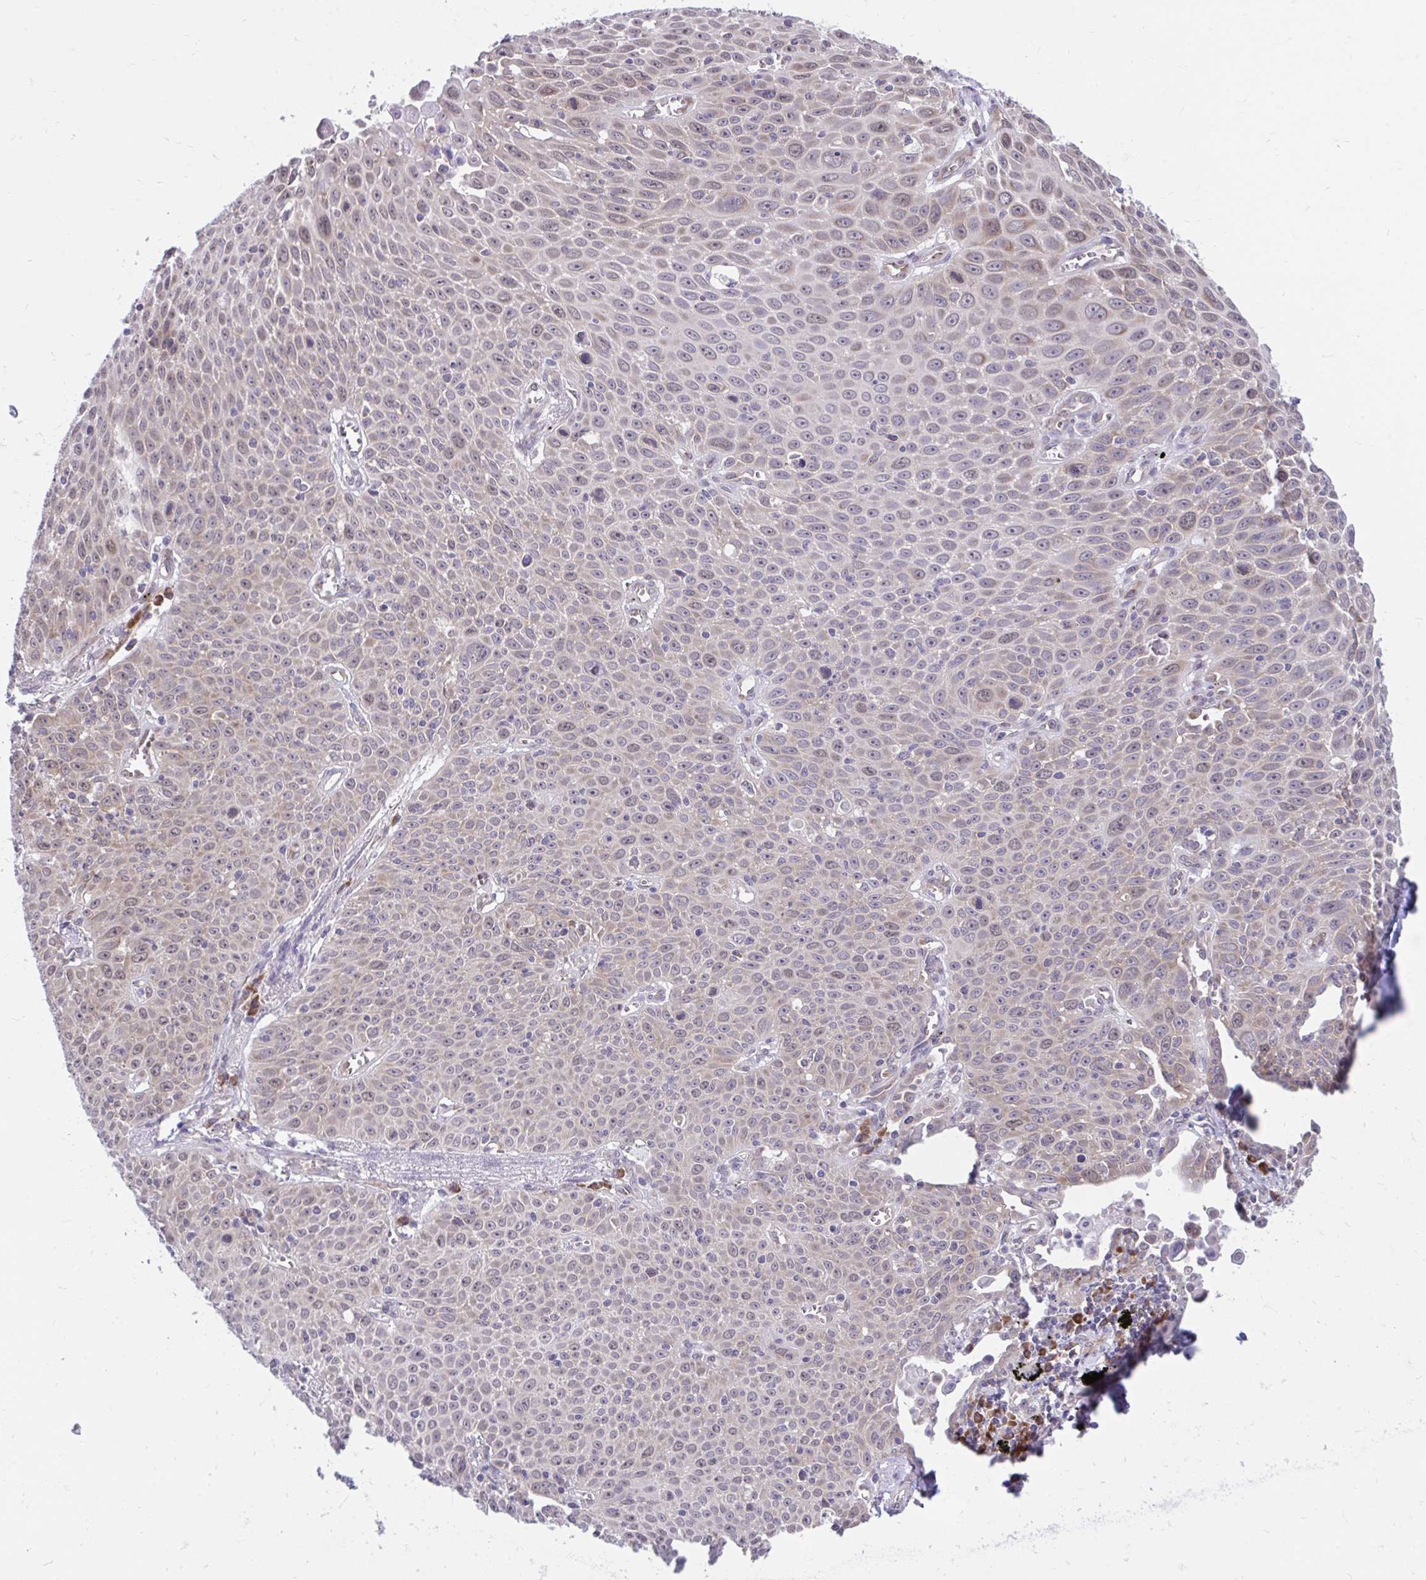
{"staining": {"intensity": "weak", "quantity": "<25%", "location": "cytoplasmic/membranous"}, "tissue": "lung cancer", "cell_type": "Tumor cells", "image_type": "cancer", "snomed": [{"axis": "morphology", "description": "Squamous cell carcinoma, NOS"}, {"axis": "morphology", "description": "Squamous cell carcinoma, metastatic, NOS"}, {"axis": "topography", "description": "Lymph node"}, {"axis": "topography", "description": "Lung"}], "caption": "High power microscopy image of an IHC image of lung metastatic squamous cell carcinoma, revealing no significant expression in tumor cells.", "gene": "SELENON", "patient": {"sex": "female", "age": 62}}